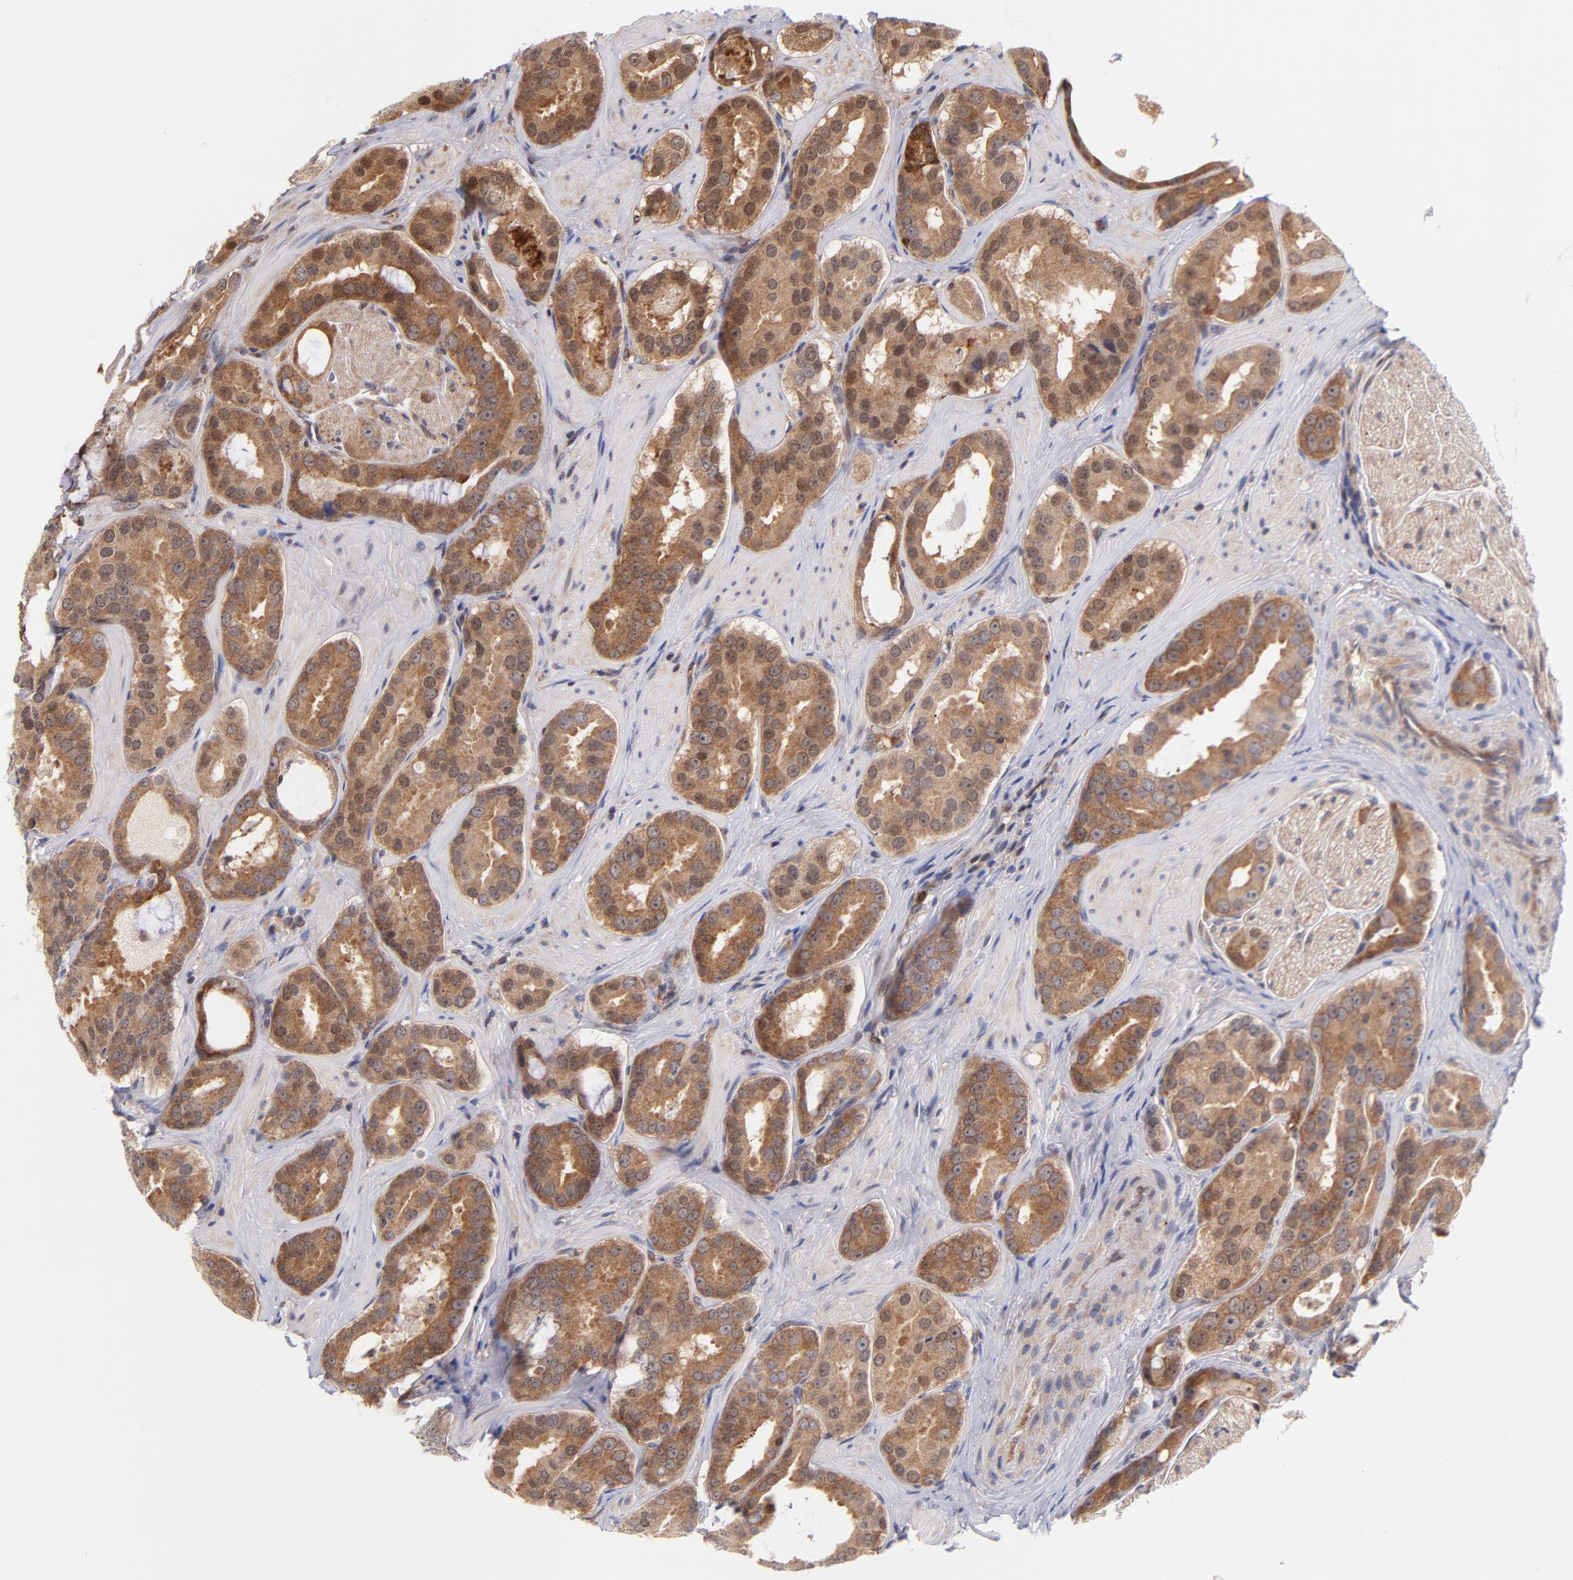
{"staining": {"intensity": "moderate", "quantity": ">75%", "location": "cytoplasmic/membranous,nuclear"}, "tissue": "prostate cancer", "cell_type": "Tumor cells", "image_type": "cancer", "snomed": [{"axis": "morphology", "description": "Adenocarcinoma, Low grade"}, {"axis": "topography", "description": "Prostate"}], "caption": "Immunohistochemistry histopathology image of neoplastic tissue: human prostate adenocarcinoma (low-grade) stained using immunohistochemistry reveals medium levels of moderate protein expression localized specifically in the cytoplasmic/membranous and nuclear of tumor cells, appearing as a cytoplasmic/membranous and nuclear brown color.", "gene": "YWHAB", "patient": {"sex": "male", "age": 59}}